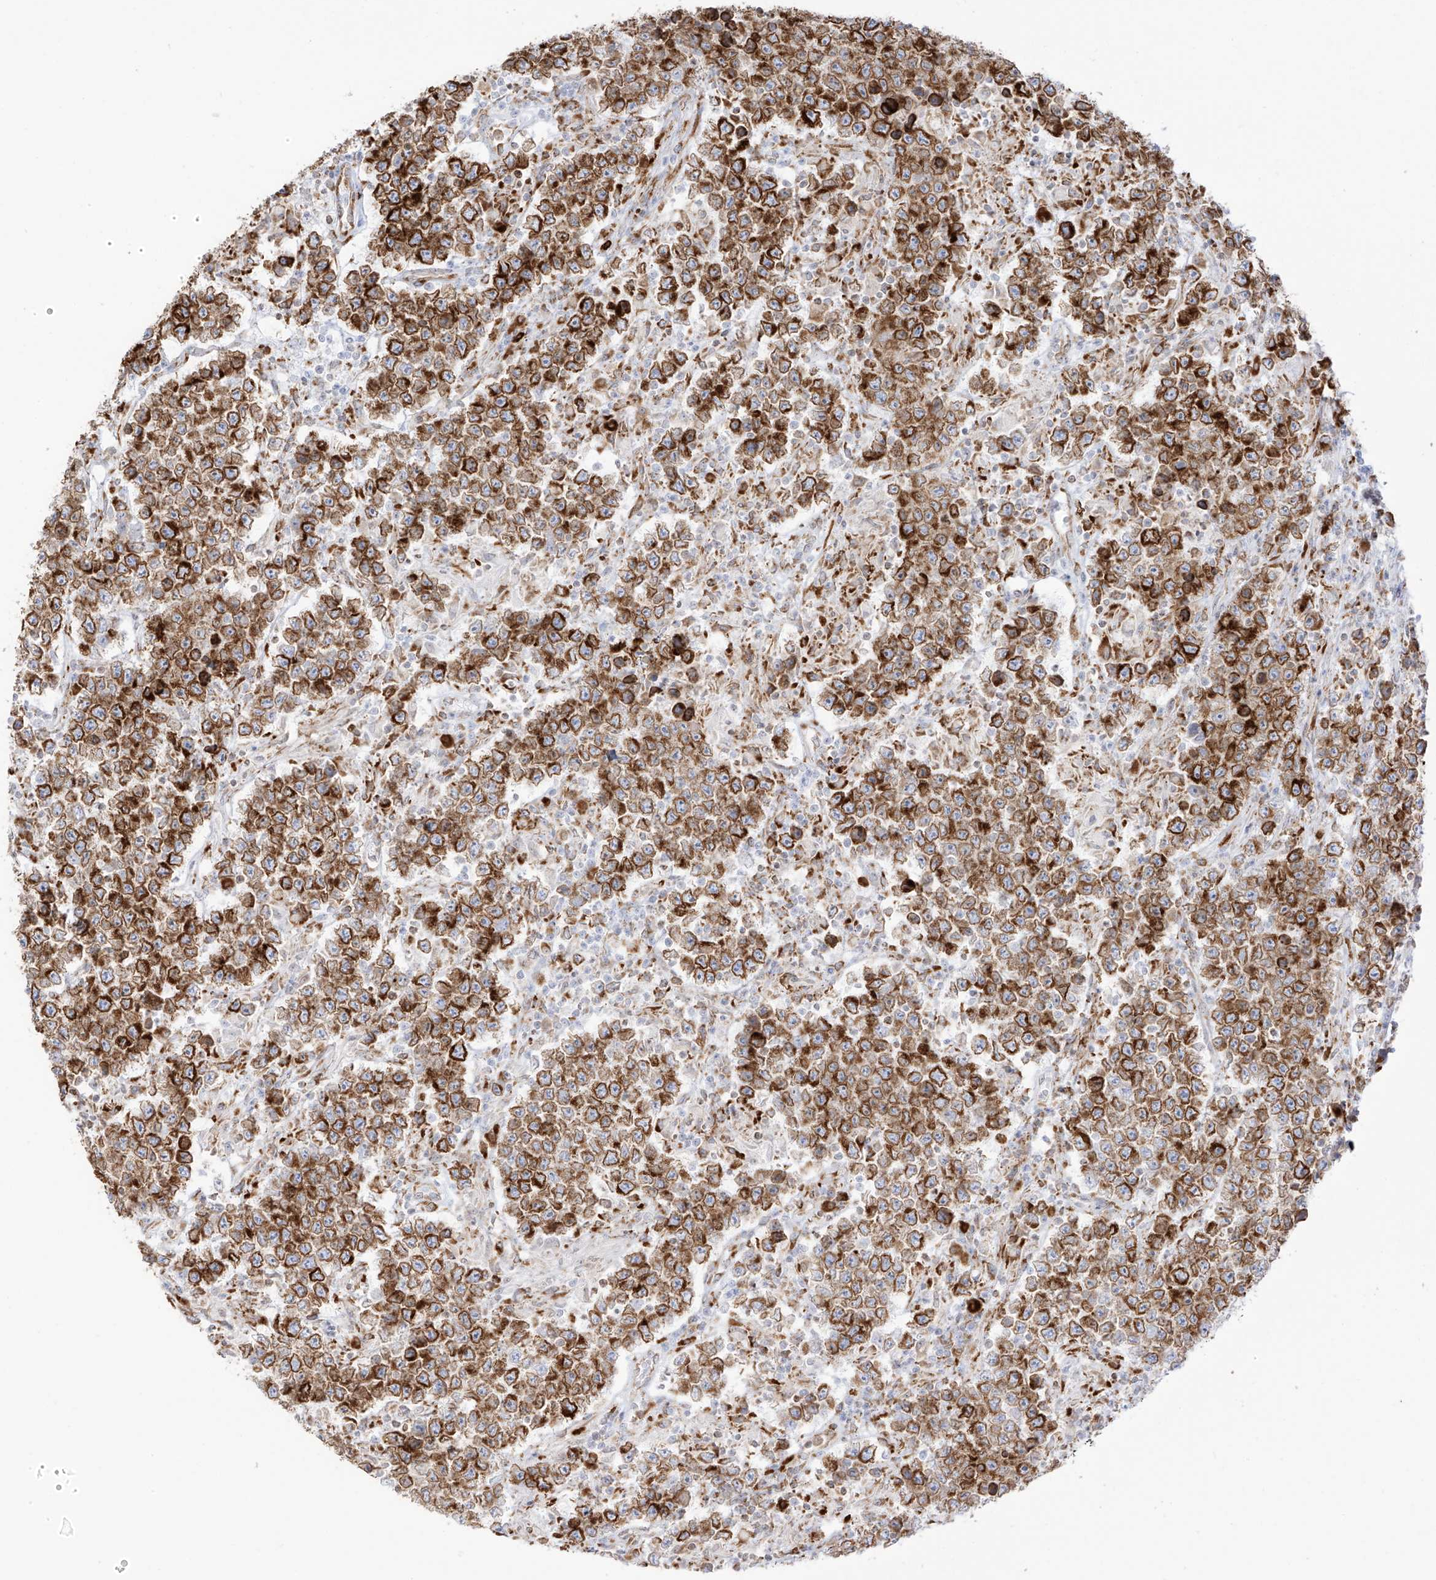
{"staining": {"intensity": "strong", "quantity": ">75%", "location": "cytoplasmic/membranous"}, "tissue": "testis cancer", "cell_type": "Tumor cells", "image_type": "cancer", "snomed": [{"axis": "morphology", "description": "Normal tissue, NOS"}, {"axis": "morphology", "description": "Urothelial carcinoma, High grade"}, {"axis": "morphology", "description": "Seminoma, NOS"}, {"axis": "morphology", "description": "Carcinoma, Embryonal, NOS"}, {"axis": "topography", "description": "Urinary bladder"}, {"axis": "topography", "description": "Testis"}], "caption": "Immunohistochemistry histopathology image of testis seminoma stained for a protein (brown), which exhibits high levels of strong cytoplasmic/membranous positivity in about >75% of tumor cells.", "gene": "LRRC59", "patient": {"sex": "male", "age": 41}}